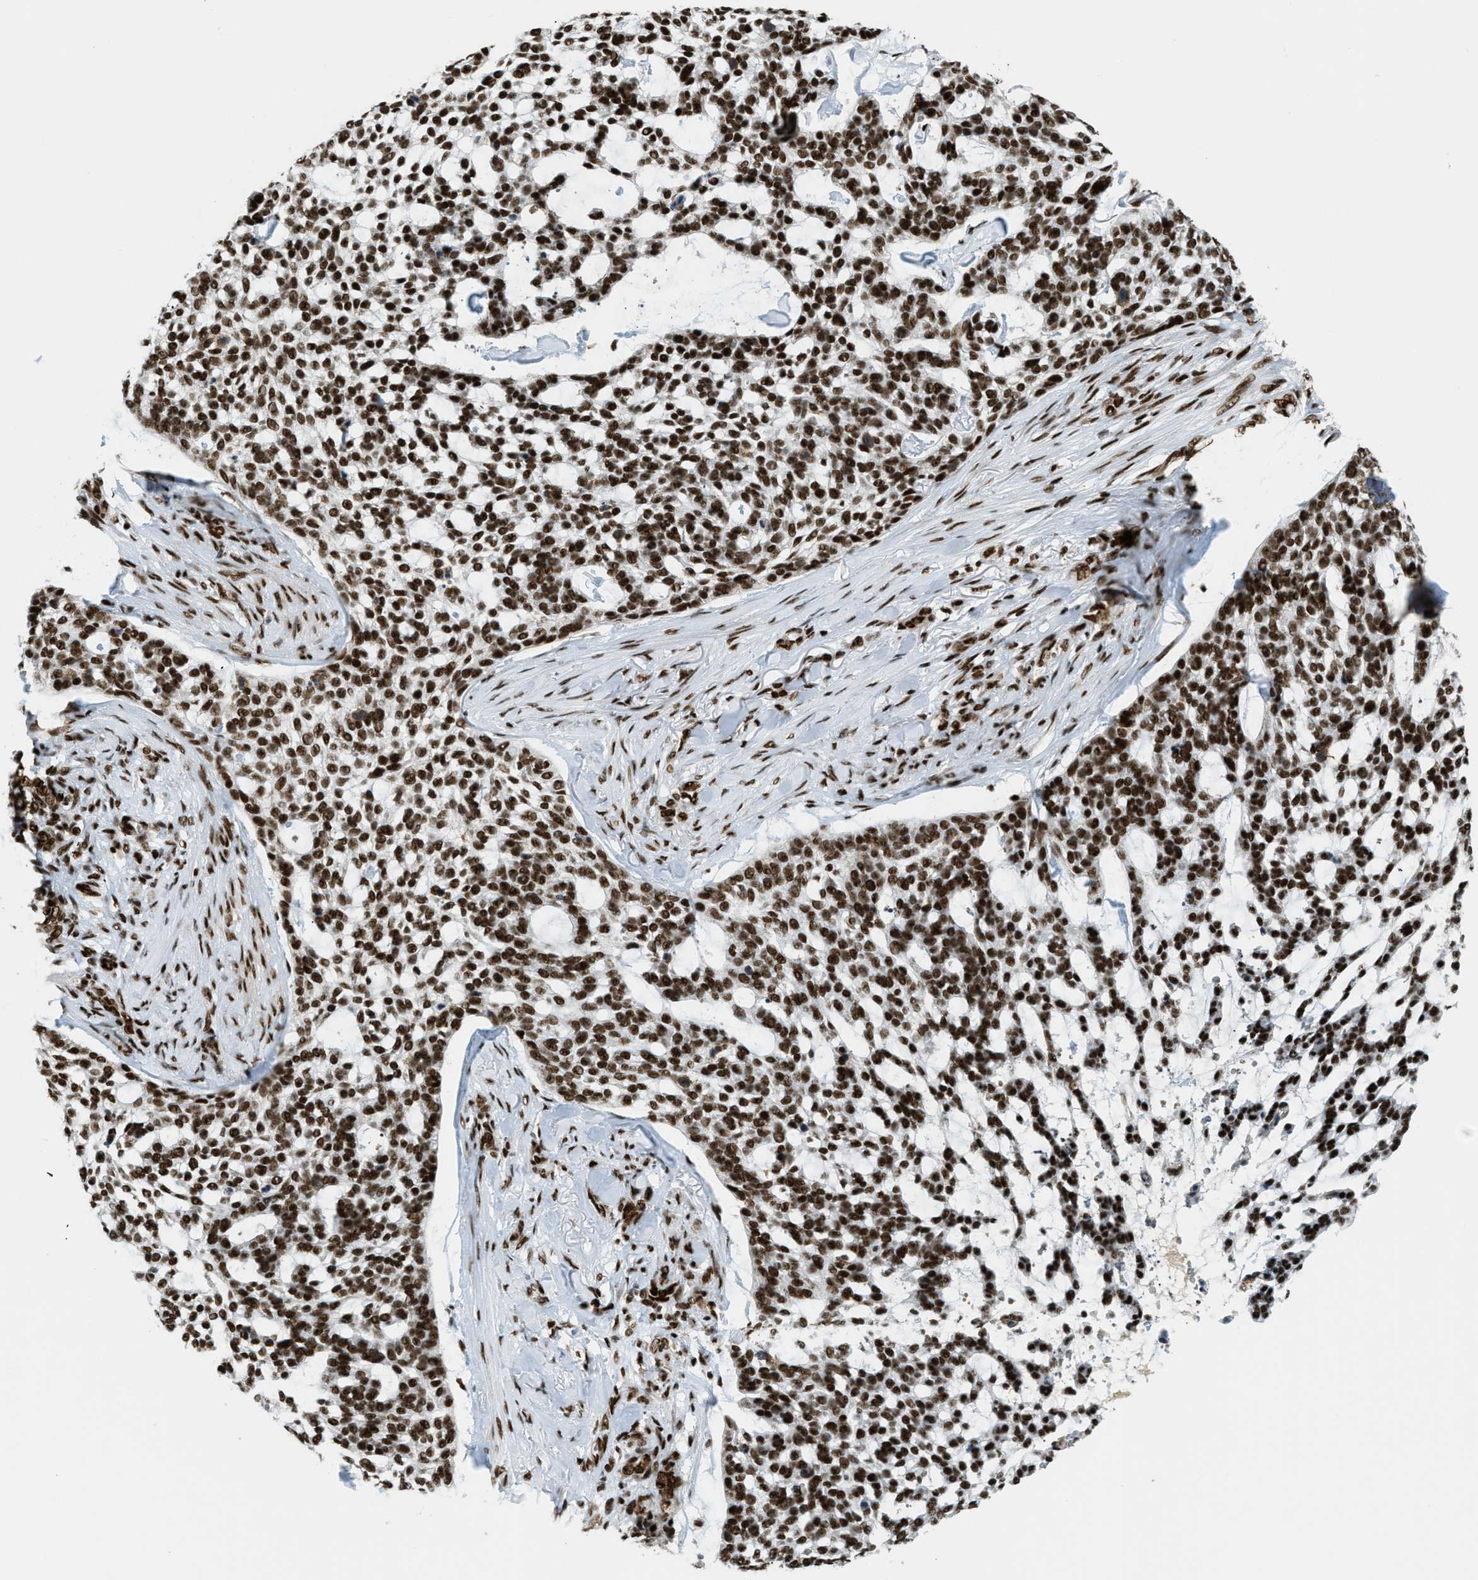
{"staining": {"intensity": "strong", "quantity": ">75%", "location": "nuclear"}, "tissue": "skin cancer", "cell_type": "Tumor cells", "image_type": "cancer", "snomed": [{"axis": "morphology", "description": "Basal cell carcinoma"}, {"axis": "topography", "description": "Skin"}], "caption": "A brown stain shows strong nuclear staining of a protein in human basal cell carcinoma (skin) tumor cells.", "gene": "GABPB1", "patient": {"sex": "female", "age": 64}}